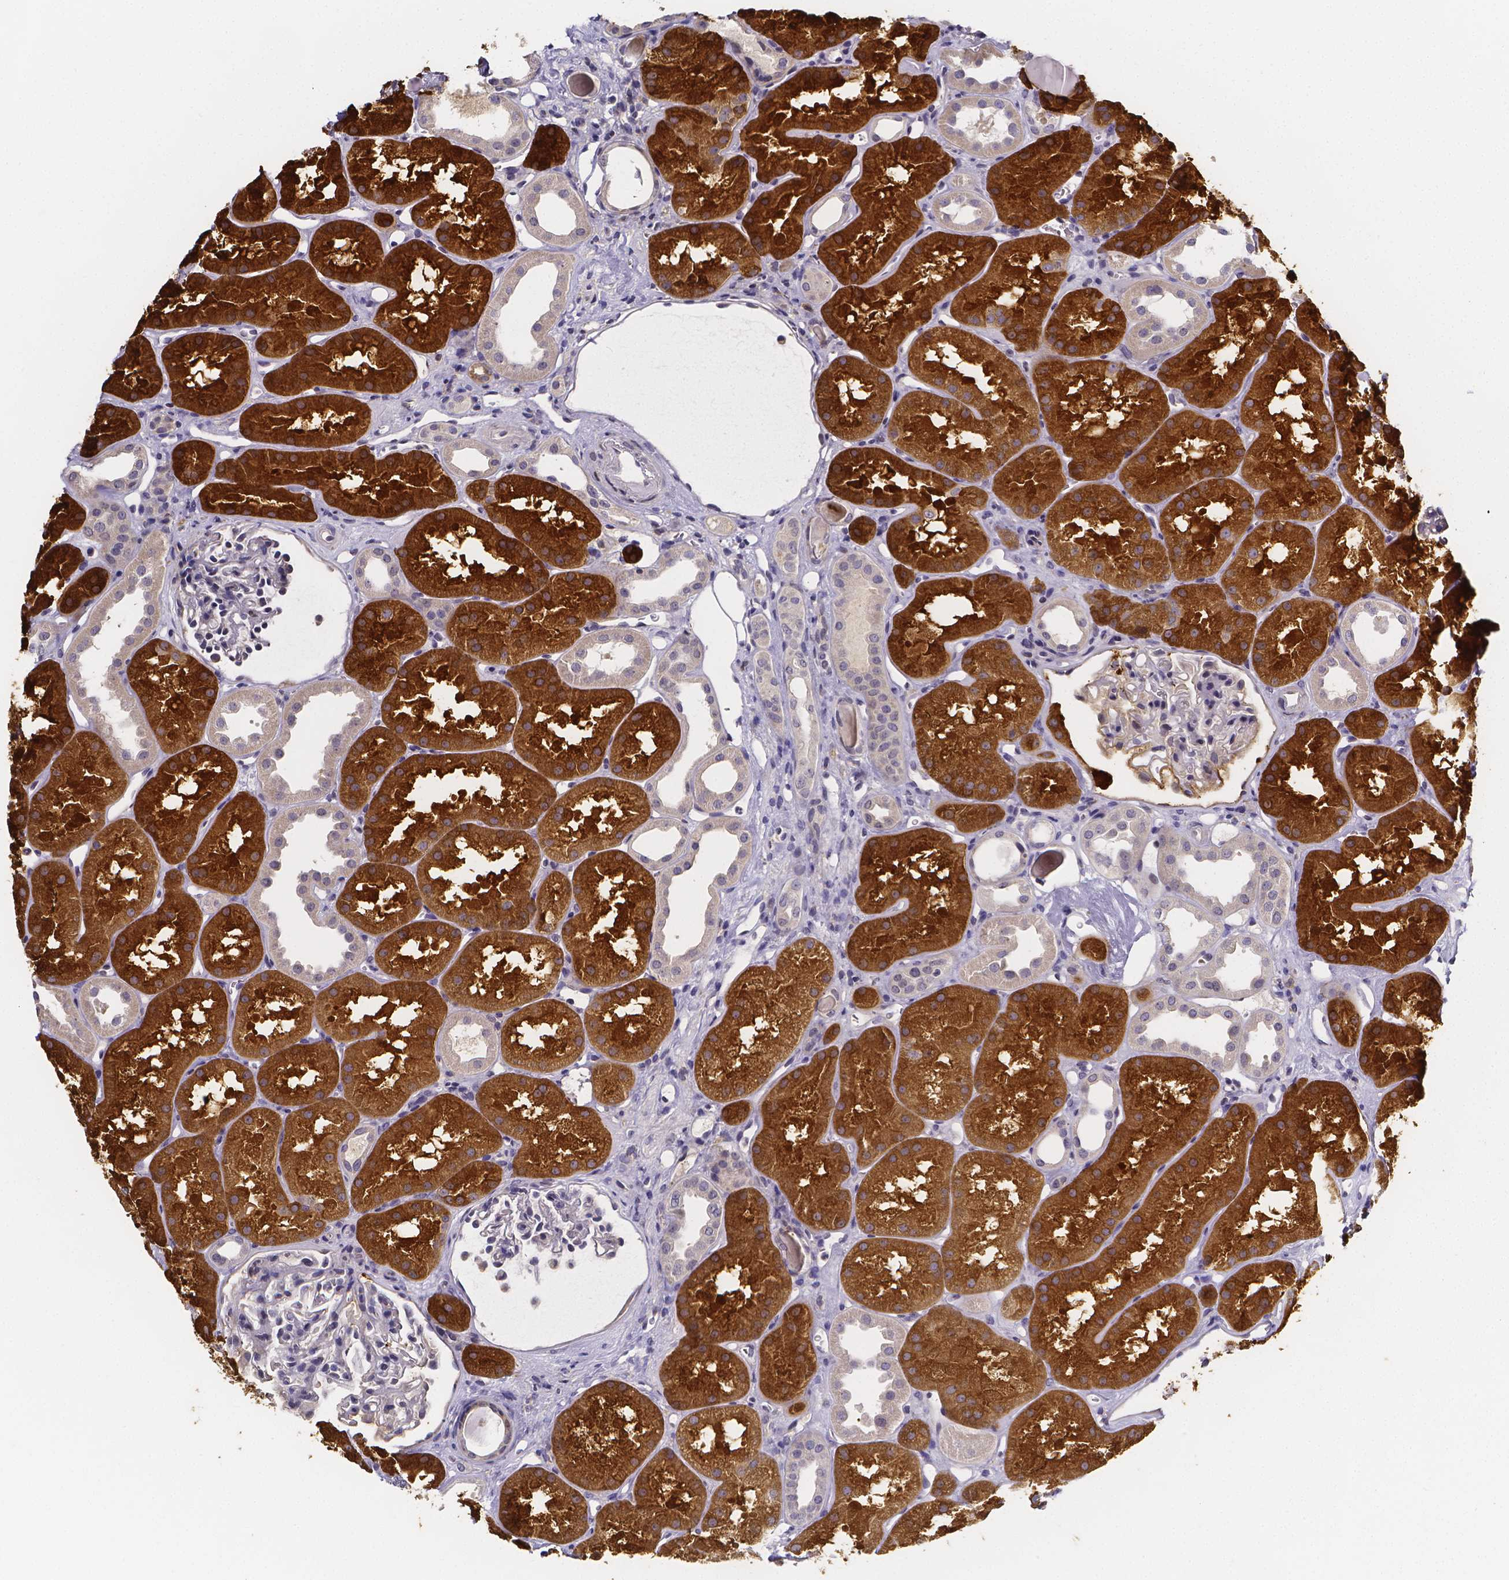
{"staining": {"intensity": "negative", "quantity": "none", "location": "none"}, "tissue": "kidney", "cell_type": "Cells in glomeruli", "image_type": "normal", "snomed": [{"axis": "morphology", "description": "Normal tissue, NOS"}, {"axis": "topography", "description": "Kidney"}], "caption": "High magnification brightfield microscopy of benign kidney stained with DAB (3,3'-diaminobenzidine) (brown) and counterstained with hematoxylin (blue): cells in glomeruli show no significant positivity. (Immunohistochemistry (ihc), brightfield microscopy, high magnification).", "gene": "PAH", "patient": {"sex": "male", "age": 61}}